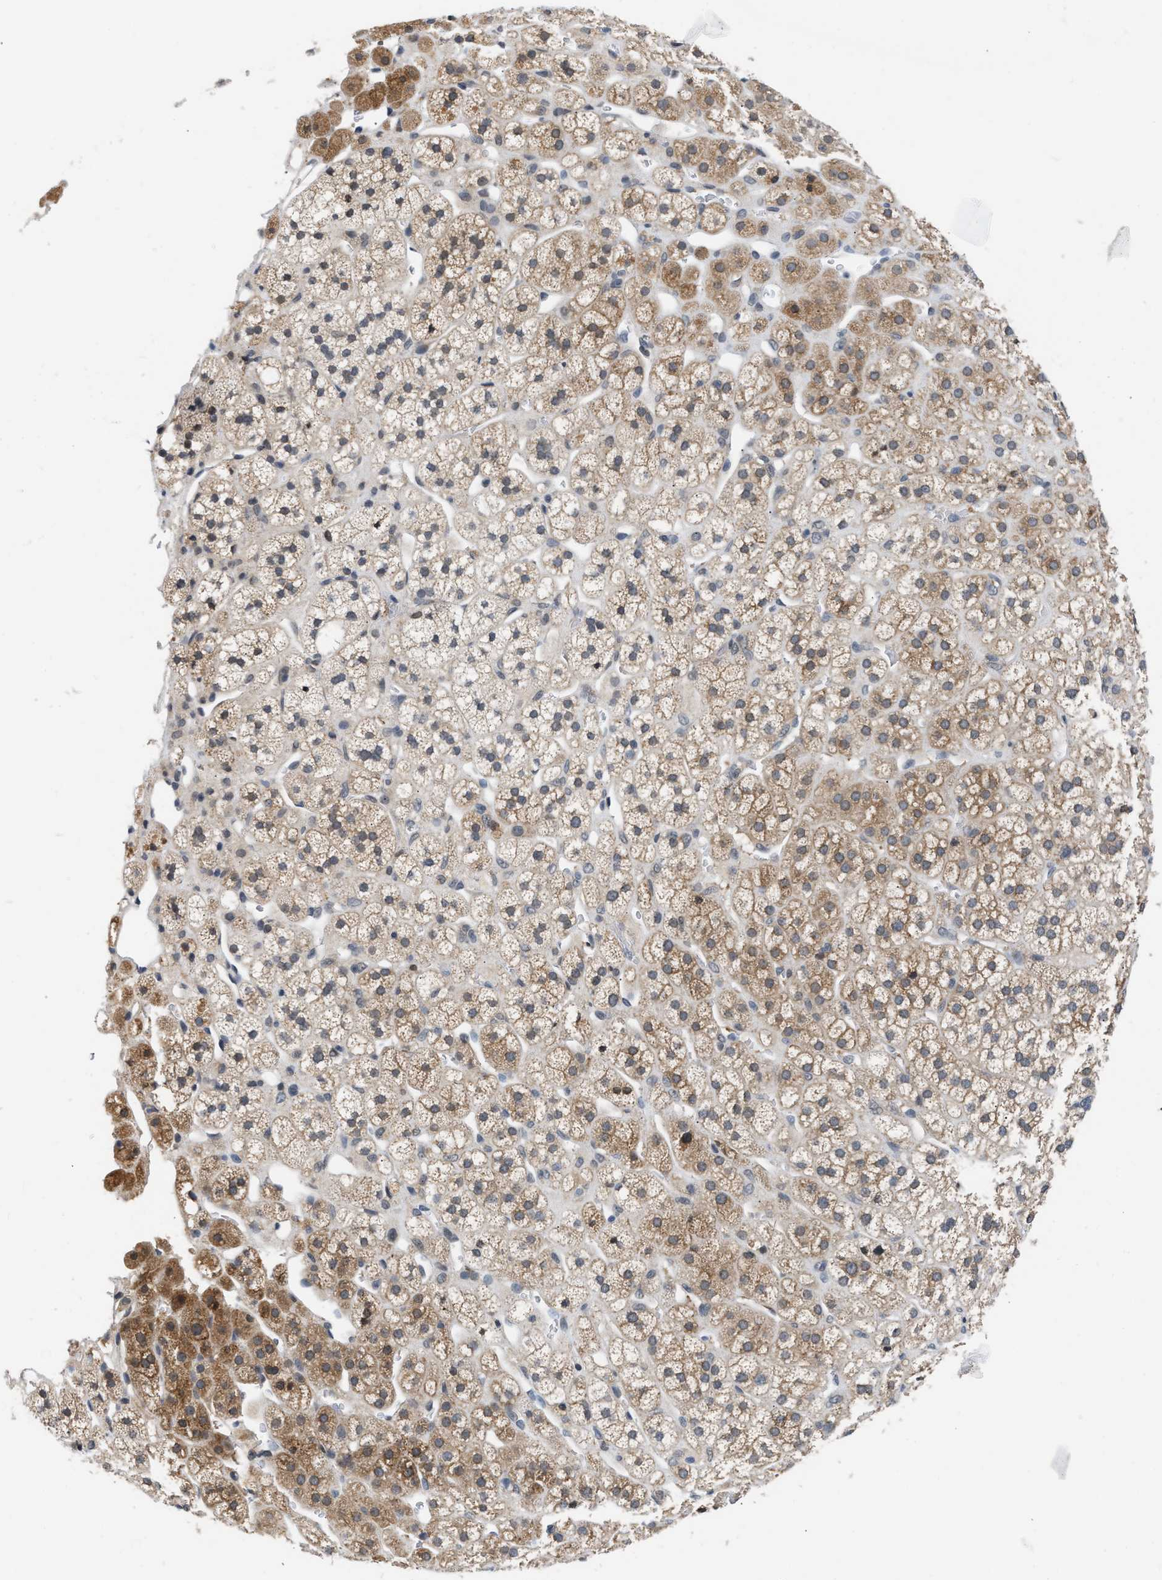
{"staining": {"intensity": "moderate", "quantity": ">75%", "location": "cytoplasmic/membranous"}, "tissue": "adrenal gland", "cell_type": "Glandular cells", "image_type": "normal", "snomed": [{"axis": "morphology", "description": "Normal tissue, NOS"}, {"axis": "topography", "description": "Adrenal gland"}], "caption": "The histopathology image demonstrates immunohistochemical staining of benign adrenal gland. There is moderate cytoplasmic/membranous positivity is identified in approximately >75% of glandular cells.", "gene": "TXNRD3", "patient": {"sex": "male", "age": 56}}